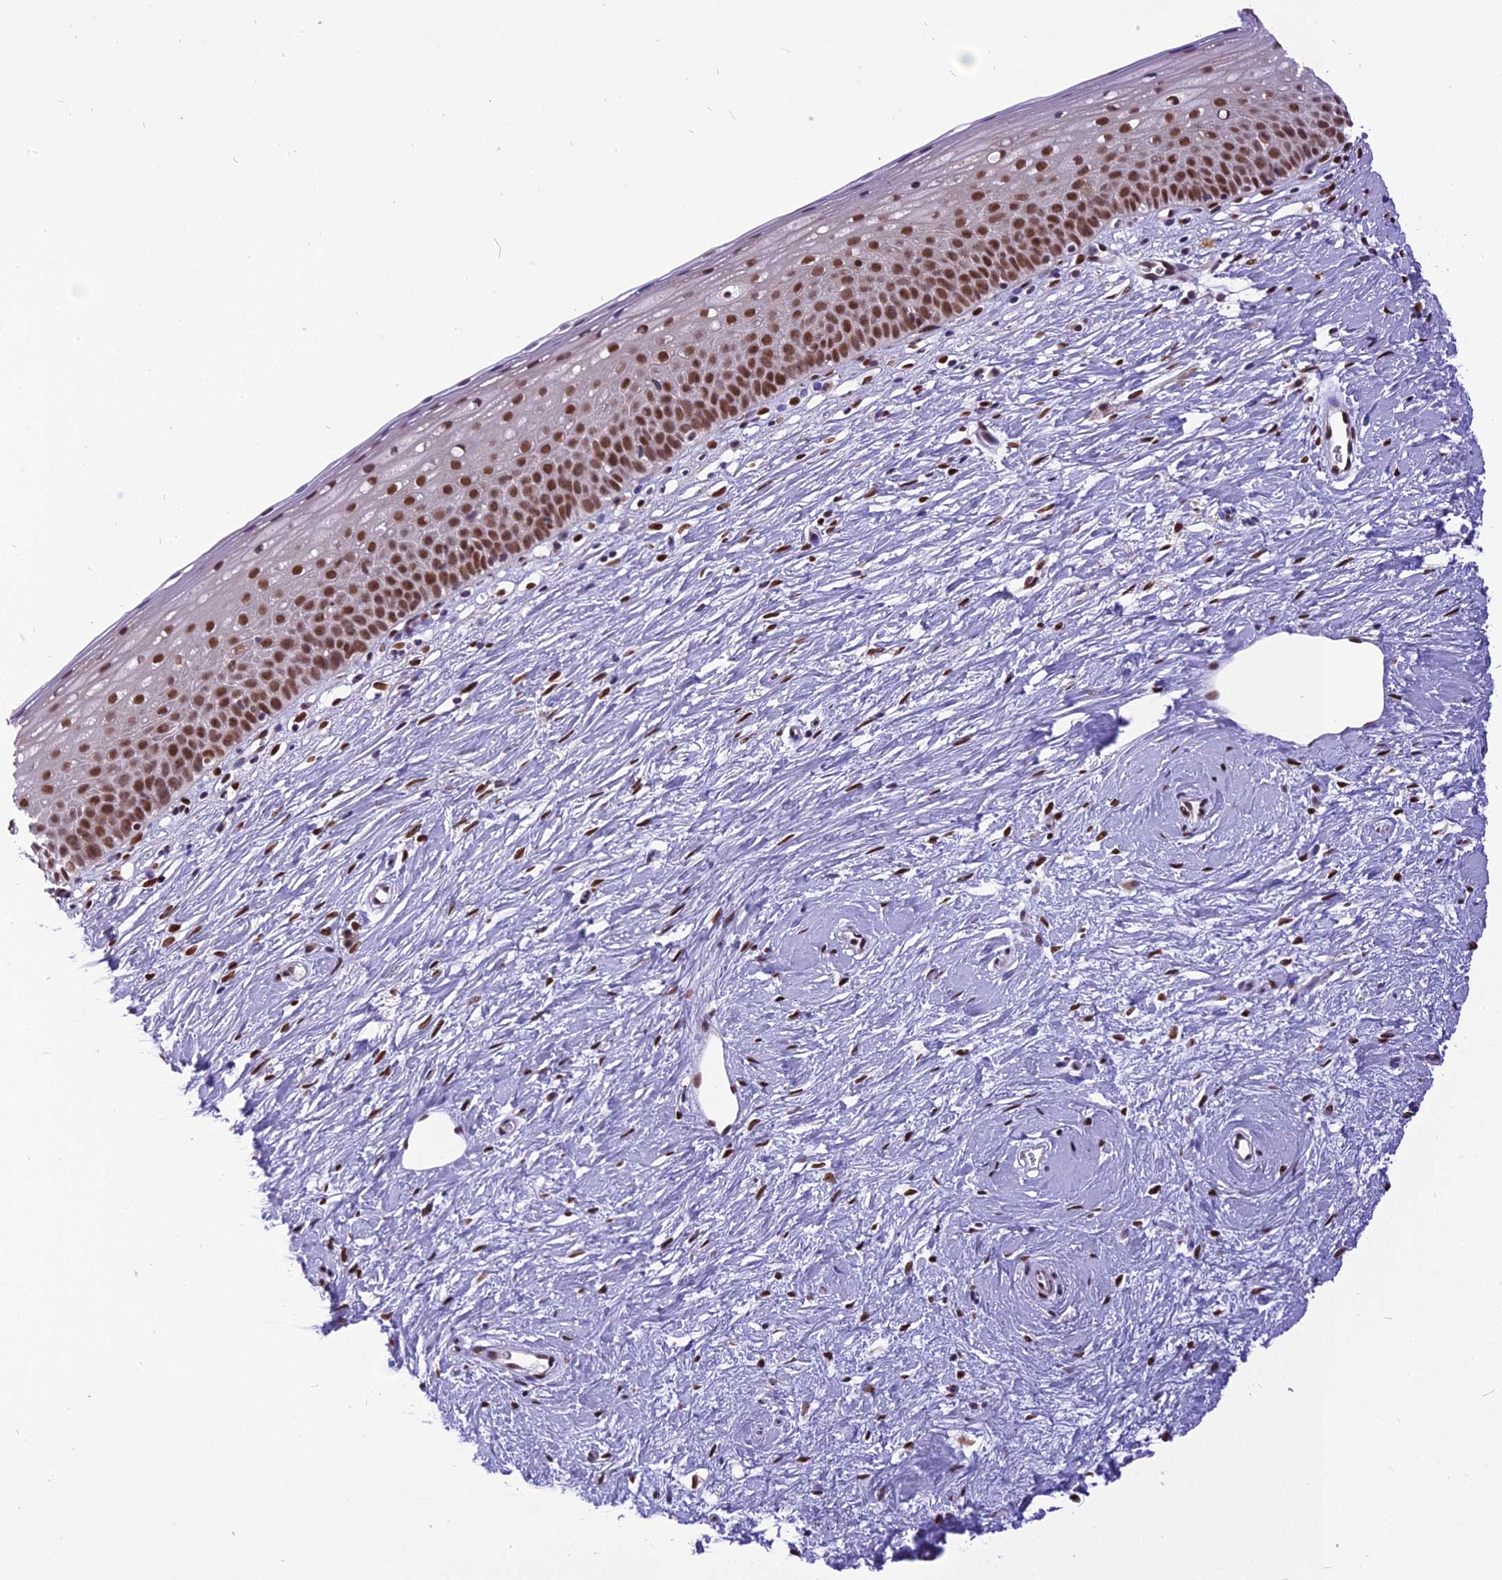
{"staining": {"intensity": "moderate", "quantity": ">75%", "location": "nuclear"}, "tissue": "cervix", "cell_type": "Glandular cells", "image_type": "normal", "snomed": [{"axis": "morphology", "description": "Normal tissue, NOS"}, {"axis": "topography", "description": "Cervix"}], "caption": "Protein expression by IHC shows moderate nuclear positivity in approximately >75% of glandular cells in normal cervix. Using DAB (3,3'-diaminobenzidine) (brown) and hematoxylin (blue) stains, captured at high magnification using brightfield microscopy.", "gene": "IRF2BP1", "patient": {"sex": "female", "age": 57}}